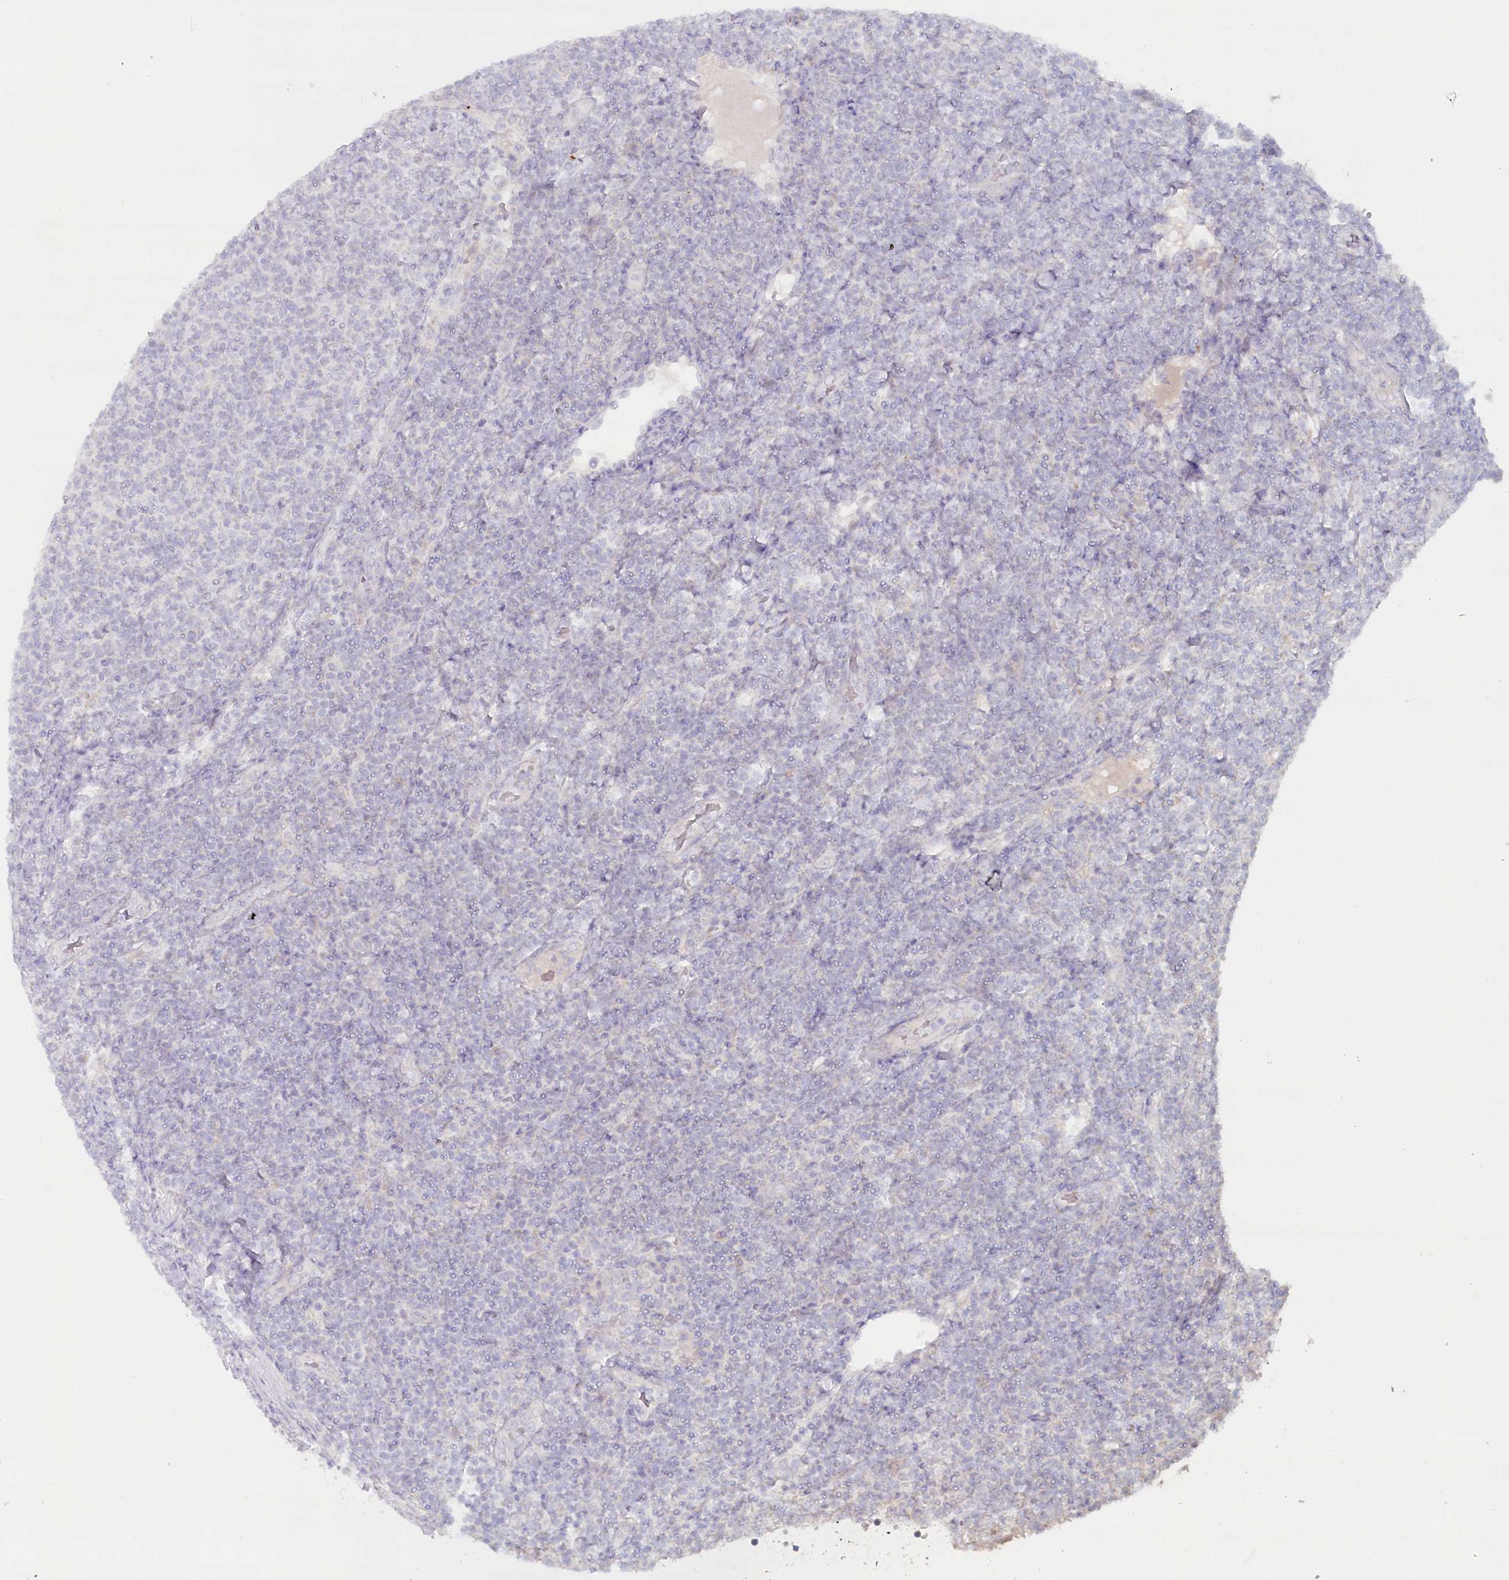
{"staining": {"intensity": "negative", "quantity": "none", "location": "none"}, "tissue": "lymphoma", "cell_type": "Tumor cells", "image_type": "cancer", "snomed": [{"axis": "morphology", "description": "Malignant lymphoma, non-Hodgkin's type, Low grade"}, {"axis": "topography", "description": "Lymph node"}], "caption": "Immunohistochemistry (IHC) histopathology image of neoplastic tissue: lymphoma stained with DAB reveals no significant protein positivity in tumor cells. The staining is performed using DAB (3,3'-diaminobenzidine) brown chromogen with nuclei counter-stained in using hematoxylin.", "gene": "PSAPL1", "patient": {"sex": "male", "age": 66}}